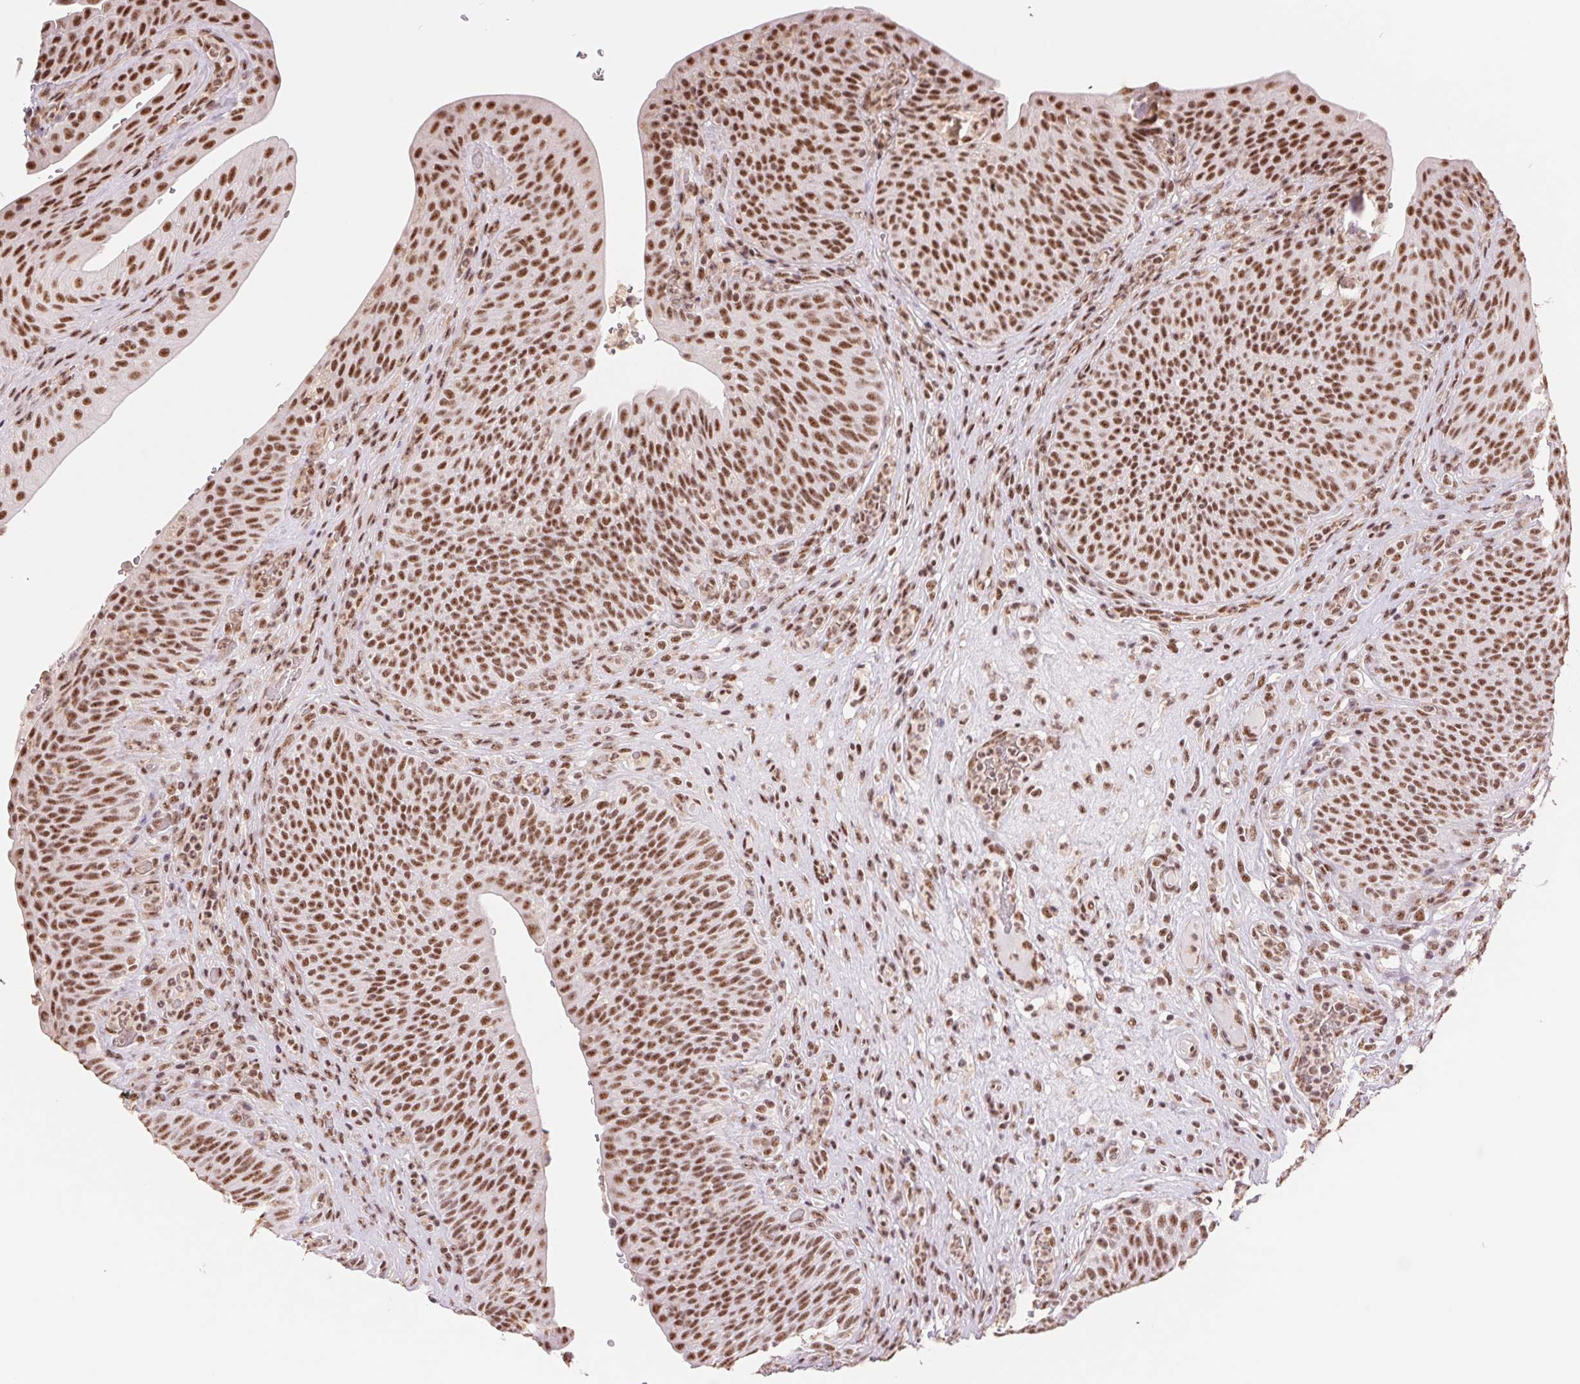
{"staining": {"intensity": "strong", "quantity": ">75%", "location": "nuclear"}, "tissue": "urinary bladder", "cell_type": "Urothelial cells", "image_type": "normal", "snomed": [{"axis": "morphology", "description": "Normal tissue, NOS"}, {"axis": "topography", "description": "Urinary bladder"}, {"axis": "topography", "description": "Peripheral nerve tissue"}], "caption": "Protein staining shows strong nuclear expression in about >75% of urothelial cells in unremarkable urinary bladder. The staining was performed using DAB (3,3'-diaminobenzidine) to visualize the protein expression in brown, while the nuclei were stained in blue with hematoxylin (Magnification: 20x).", "gene": "SREK1", "patient": {"sex": "male", "age": 66}}